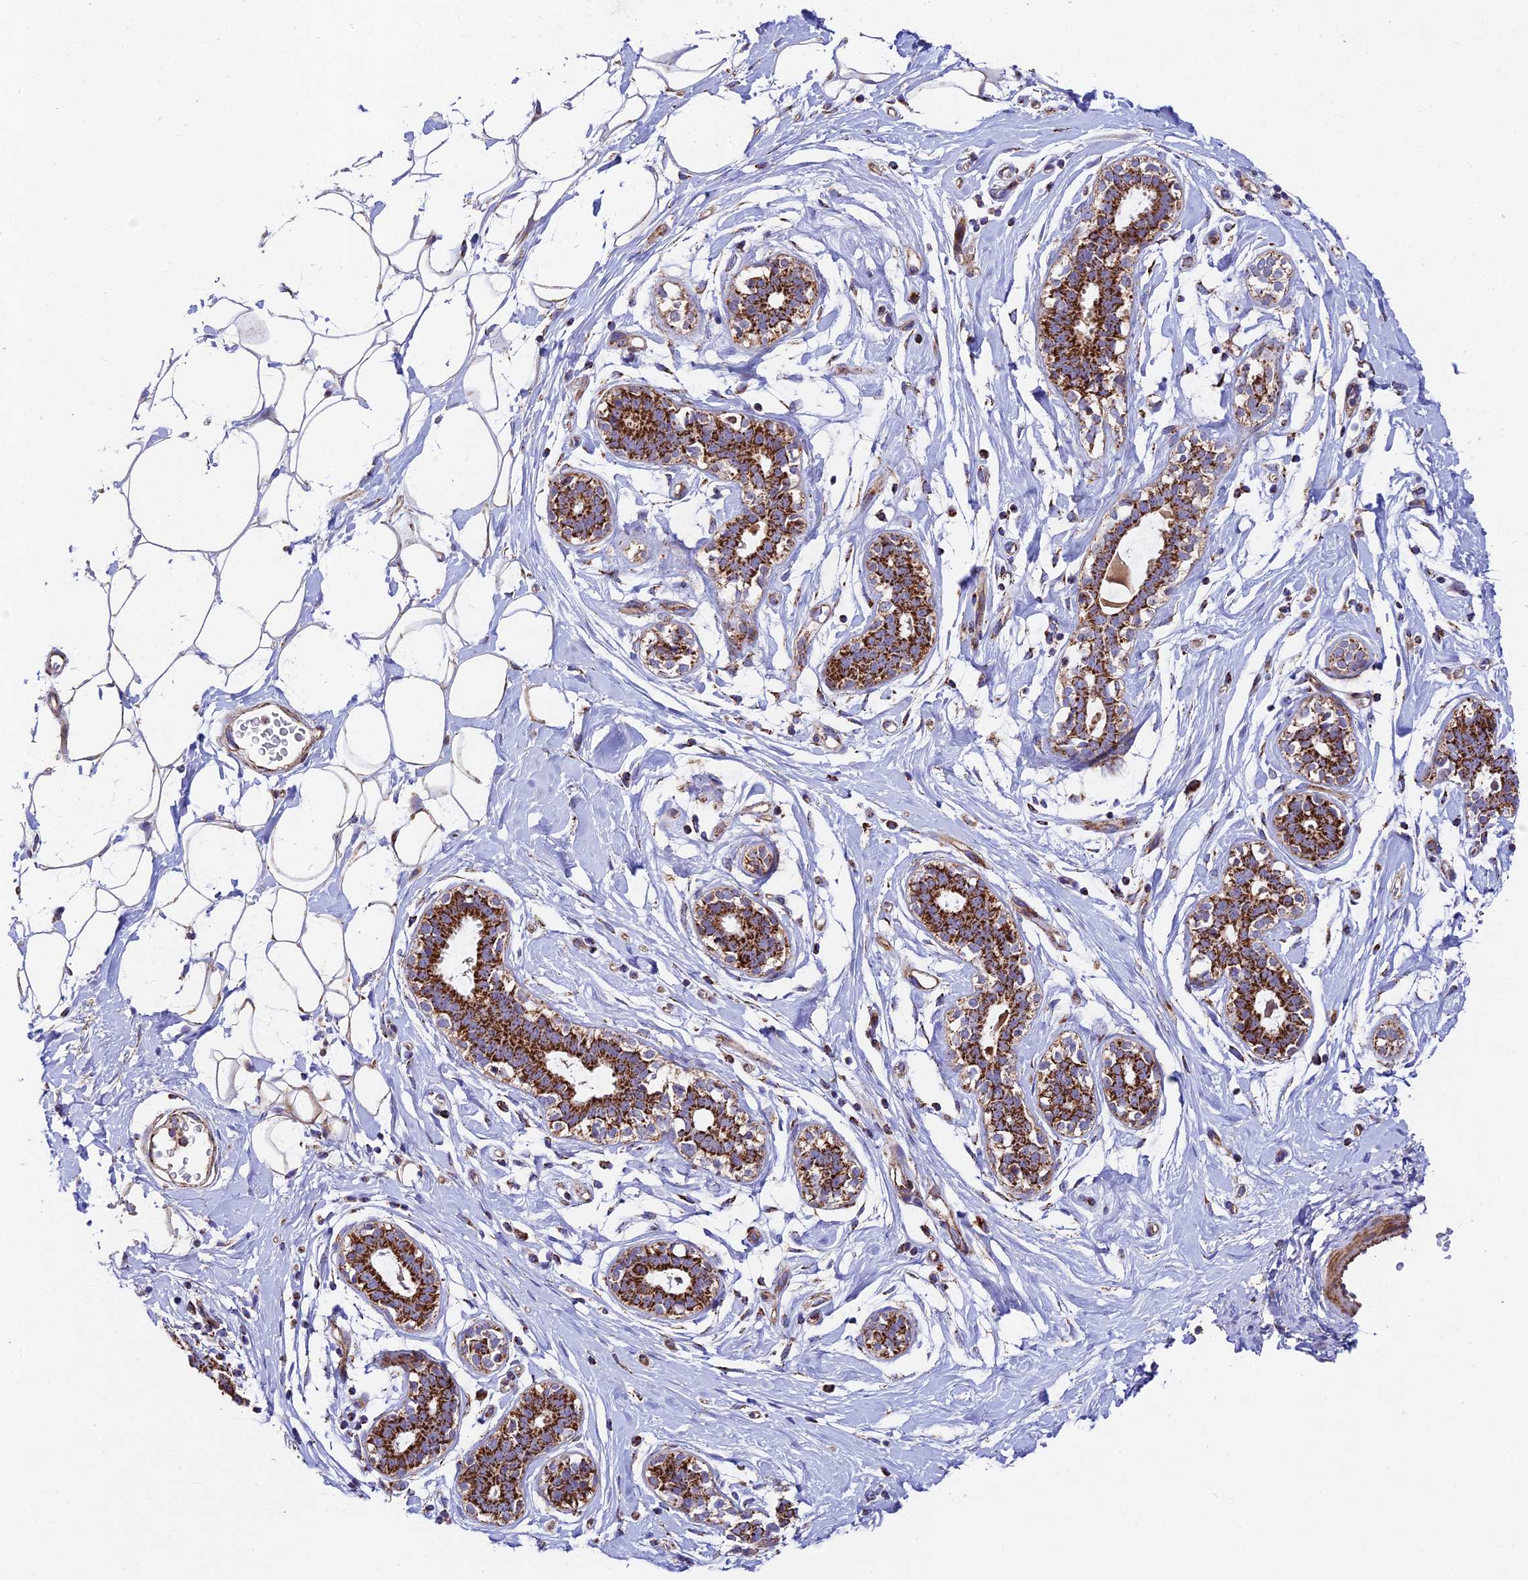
{"staining": {"intensity": "moderate", "quantity": ">75%", "location": "cytoplasmic/membranous"}, "tissue": "adipose tissue", "cell_type": "Adipocytes", "image_type": "normal", "snomed": [{"axis": "morphology", "description": "Normal tissue, NOS"}, {"axis": "topography", "description": "Breast"}], "caption": "Moderate cytoplasmic/membranous staining for a protein is seen in approximately >75% of adipocytes of unremarkable adipose tissue using IHC.", "gene": "KHDC3L", "patient": {"sex": "female", "age": 26}}